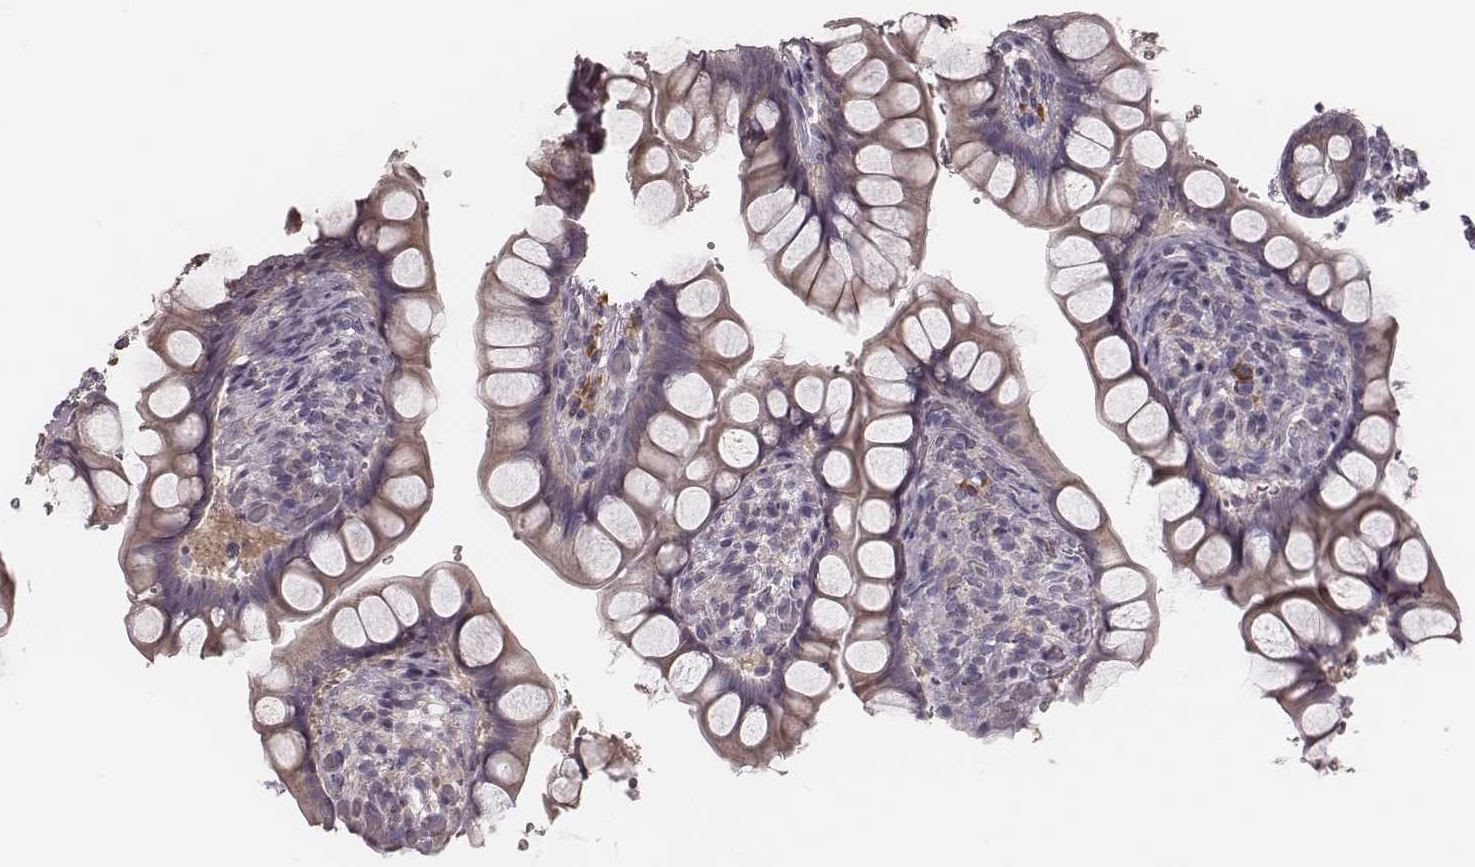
{"staining": {"intensity": "weak", "quantity": "<25%", "location": "cytoplasmic/membranous"}, "tissue": "small intestine", "cell_type": "Glandular cells", "image_type": "normal", "snomed": [{"axis": "morphology", "description": "Normal tissue, NOS"}, {"axis": "topography", "description": "Small intestine"}], "caption": "This is a histopathology image of IHC staining of unremarkable small intestine, which shows no positivity in glandular cells.", "gene": "P2RX5", "patient": {"sex": "male", "age": 70}}